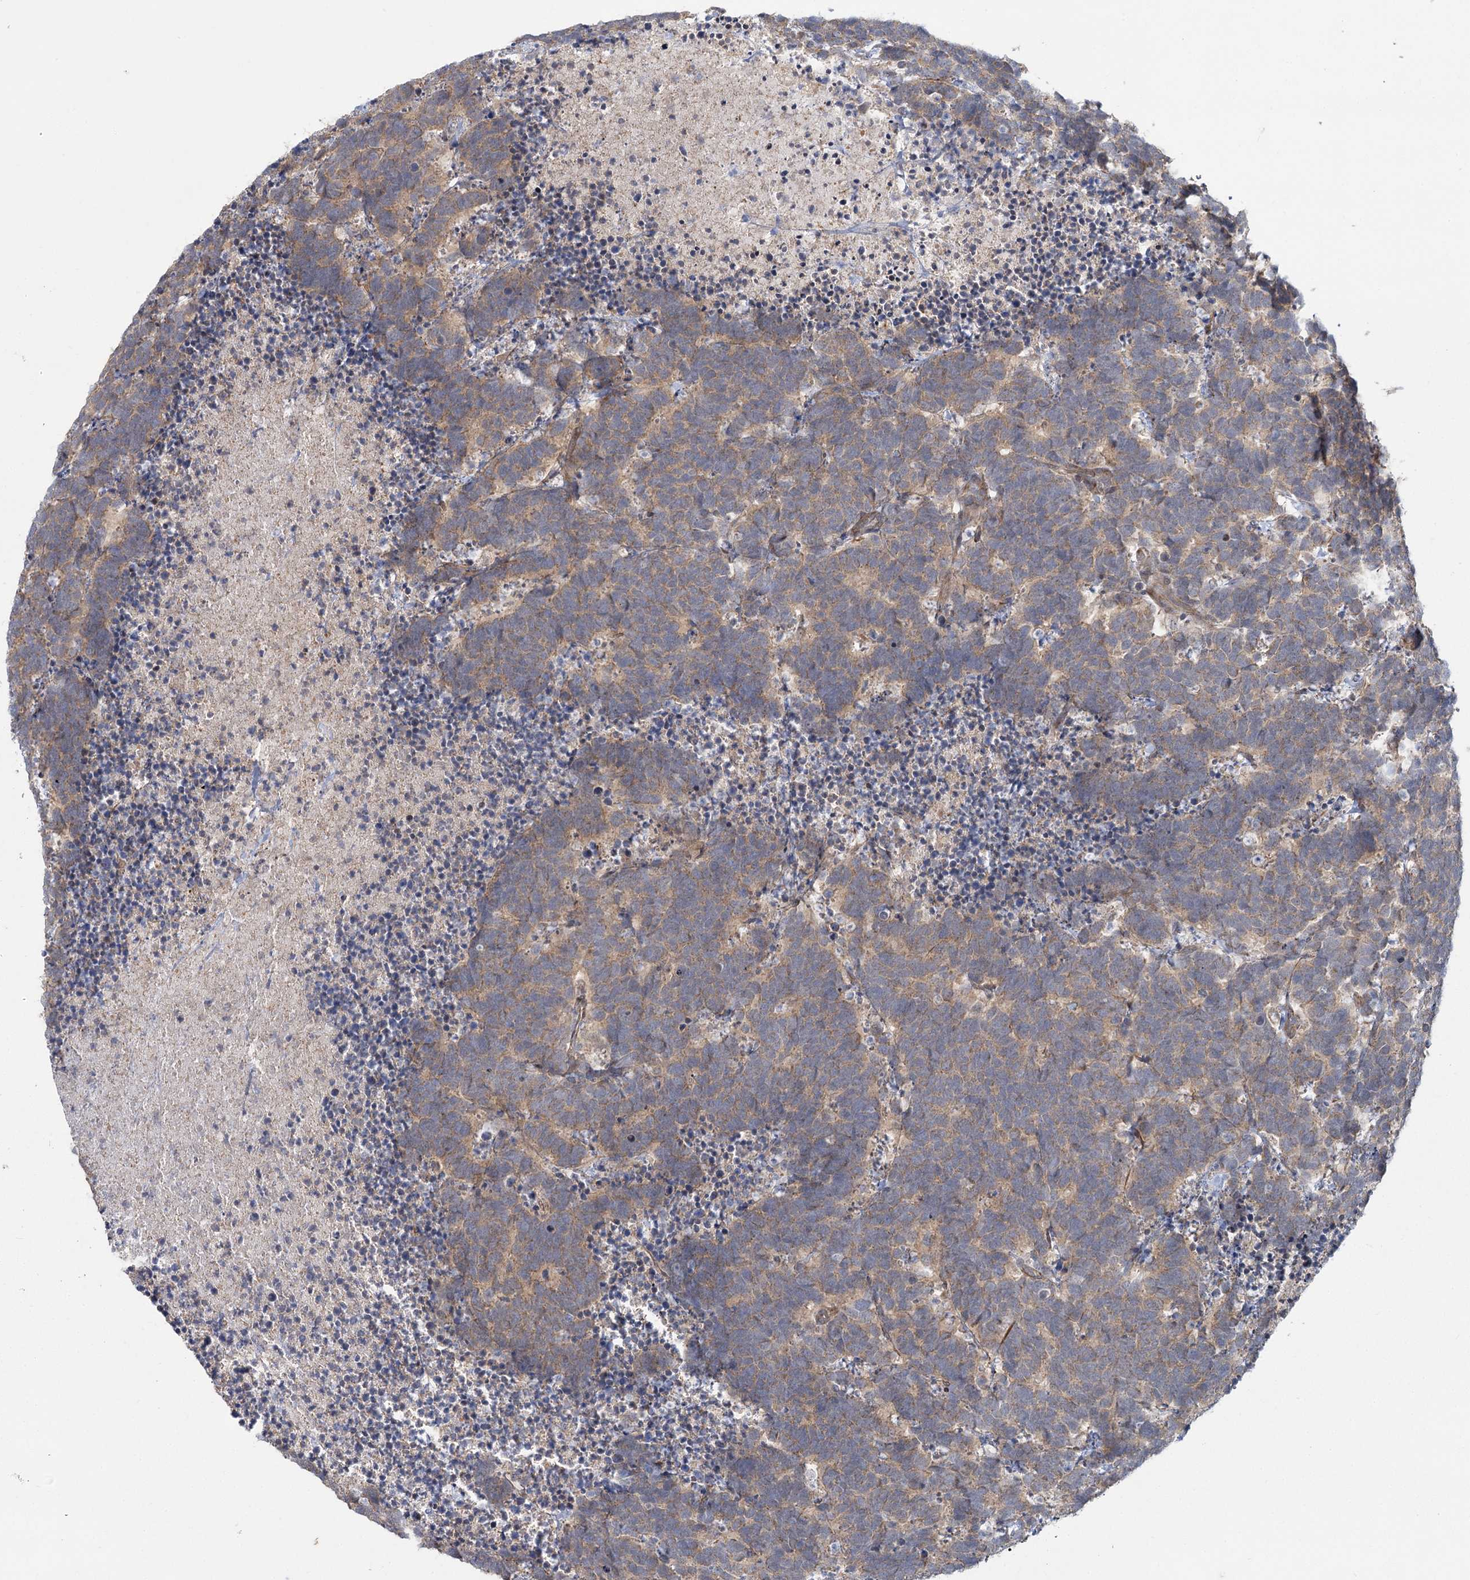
{"staining": {"intensity": "weak", "quantity": "25%-75%", "location": "cytoplasmic/membranous"}, "tissue": "carcinoid", "cell_type": "Tumor cells", "image_type": "cancer", "snomed": [{"axis": "morphology", "description": "Carcinoma, NOS"}, {"axis": "morphology", "description": "Carcinoid, malignant, NOS"}, {"axis": "topography", "description": "Urinary bladder"}], "caption": "Human carcinoma stained for a protein (brown) demonstrates weak cytoplasmic/membranous positive staining in approximately 25%-75% of tumor cells.", "gene": "TBC1D9B", "patient": {"sex": "male", "age": 57}}